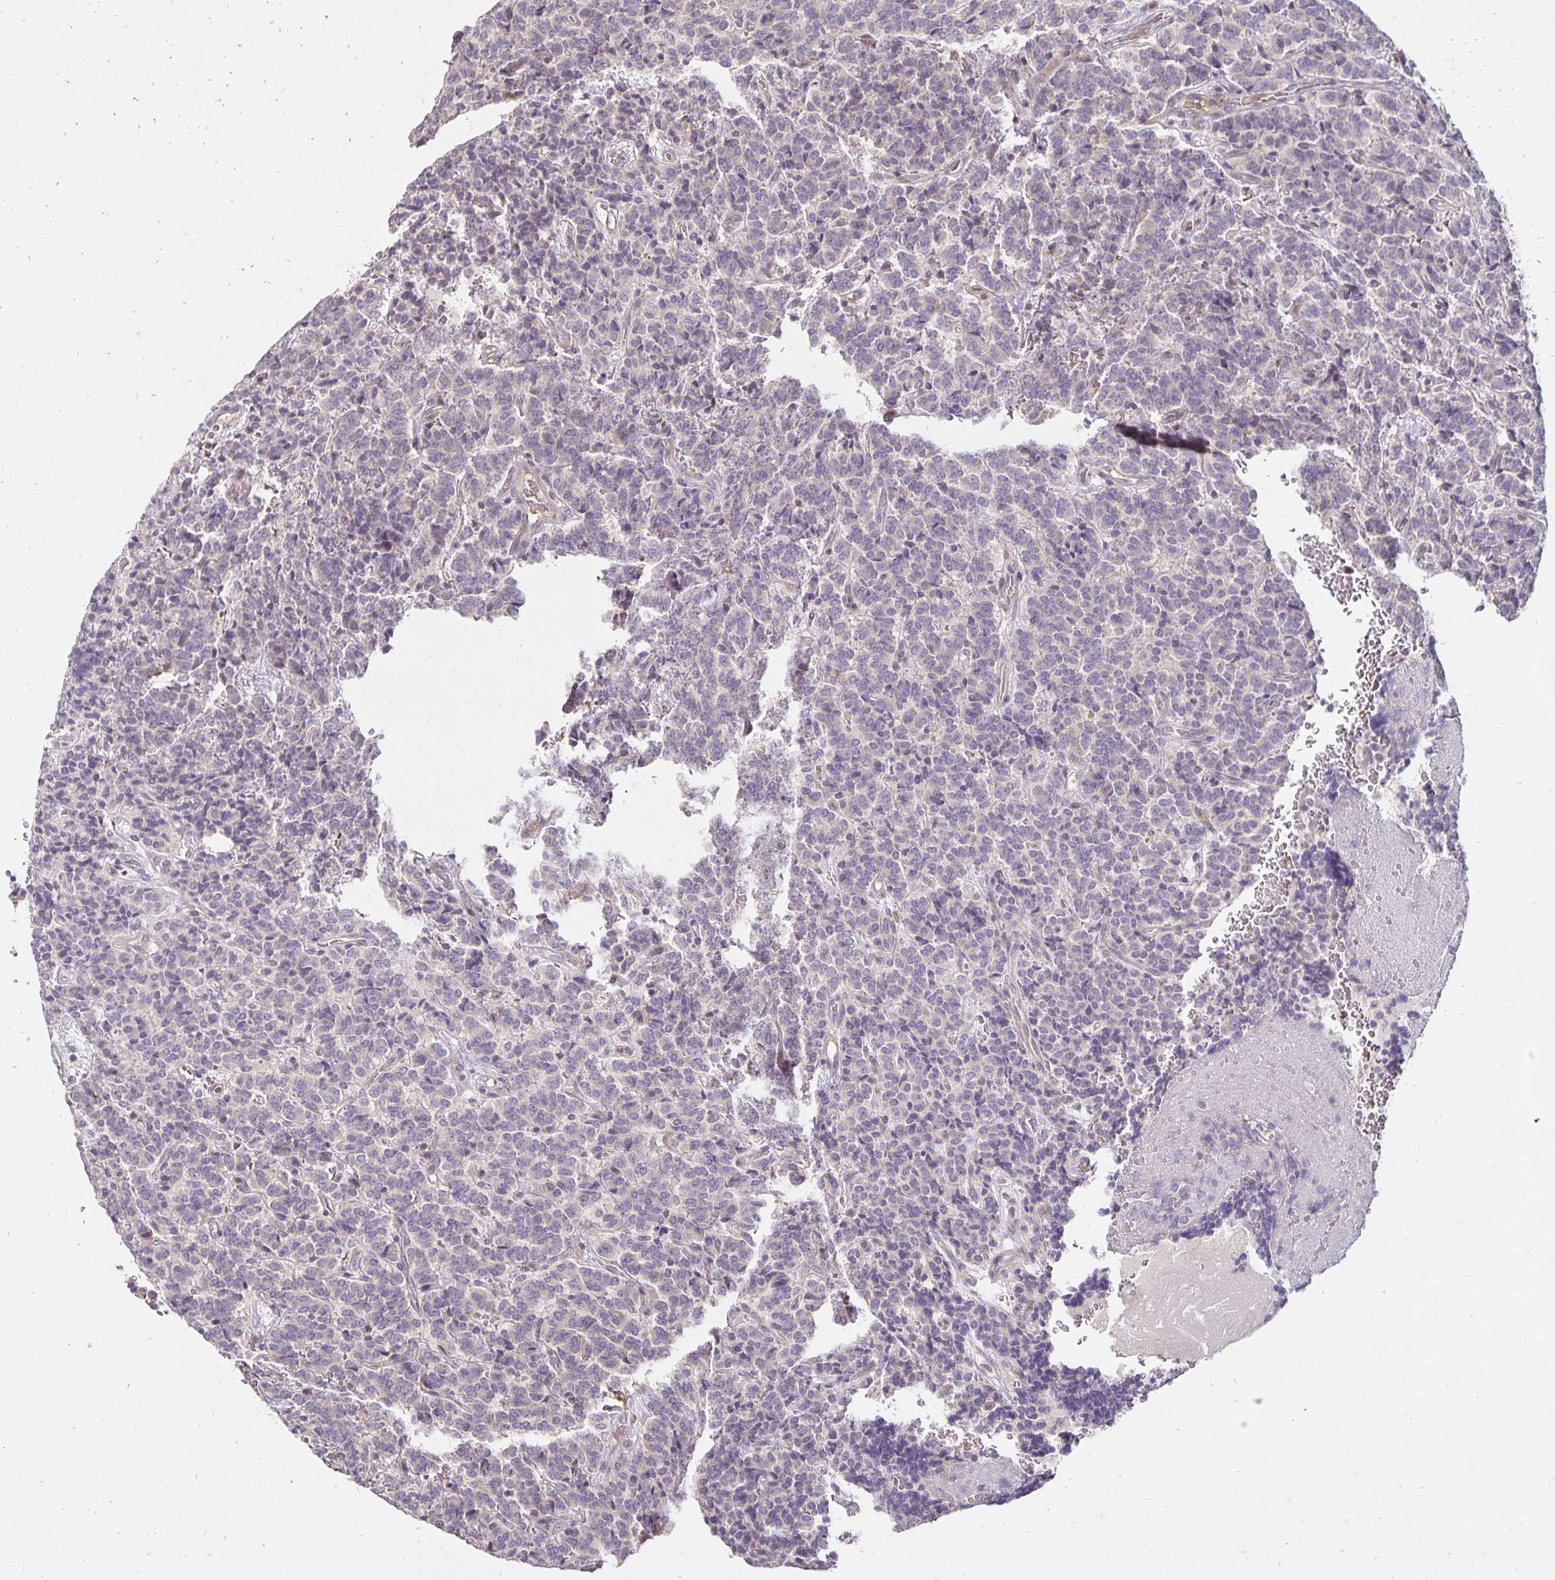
{"staining": {"intensity": "negative", "quantity": "none", "location": "none"}, "tissue": "carcinoid", "cell_type": "Tumor cells", "image_type": "cancer", "snomed": [{"axis": "morphology", "description": "Carcinoid, malignant, NOS"}, {"axis": "topography", "description": "Pancreas"}], "caption": "Carcinoid was stained to show a protein in brown. There is no significant staining in tumor cells. The staining was performed using DAB (3,3'-diaminobenzidine) to visualize the protein expression in brown, while the nuclei were stained in blue with hematoxylin (Magnification: 20x).", "gene": "CST6", "patient": {"sex": "male", "age": 36}}